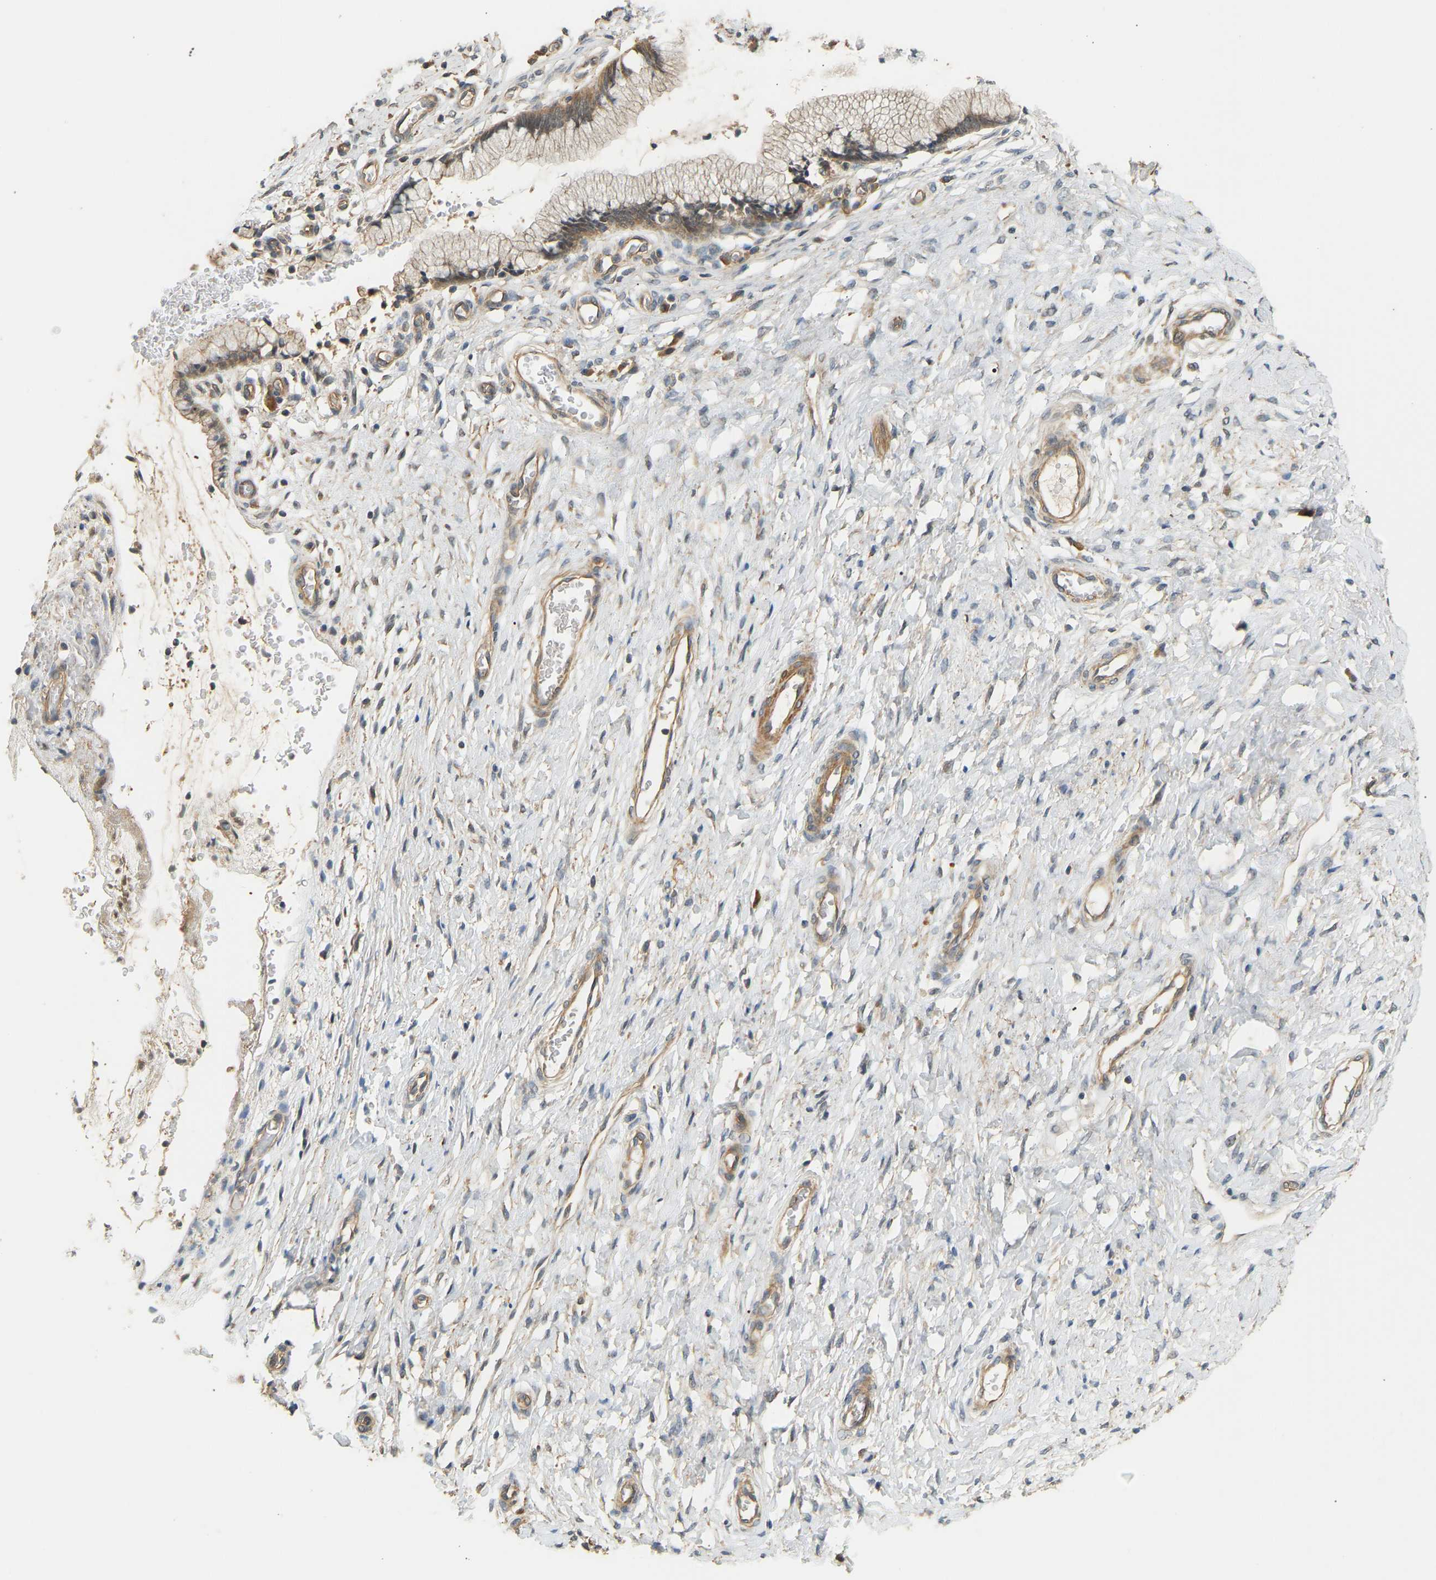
{"staining": {"intensity": "moderate", "quantity": ">75%", "location": "cytoplasmic/membranous"}, "tissue": "cervix", "cell_type": "Glandular cells", "image_type": "normal", "snomed": [{"axis": "morphology", "description": "Normal tissue, NOS"}, {"axis": "topography", "description": "Cervix"}], "caption": "A high-resolution histopathology image shows immunohistochemistry (IHC) staining of benign cervix, which reveals moderate cytoplasmic/membranous staining in approximately >75% of glandular cells.", "gene": "RGL1", "patient": {"sex": "female", "age": 55}}